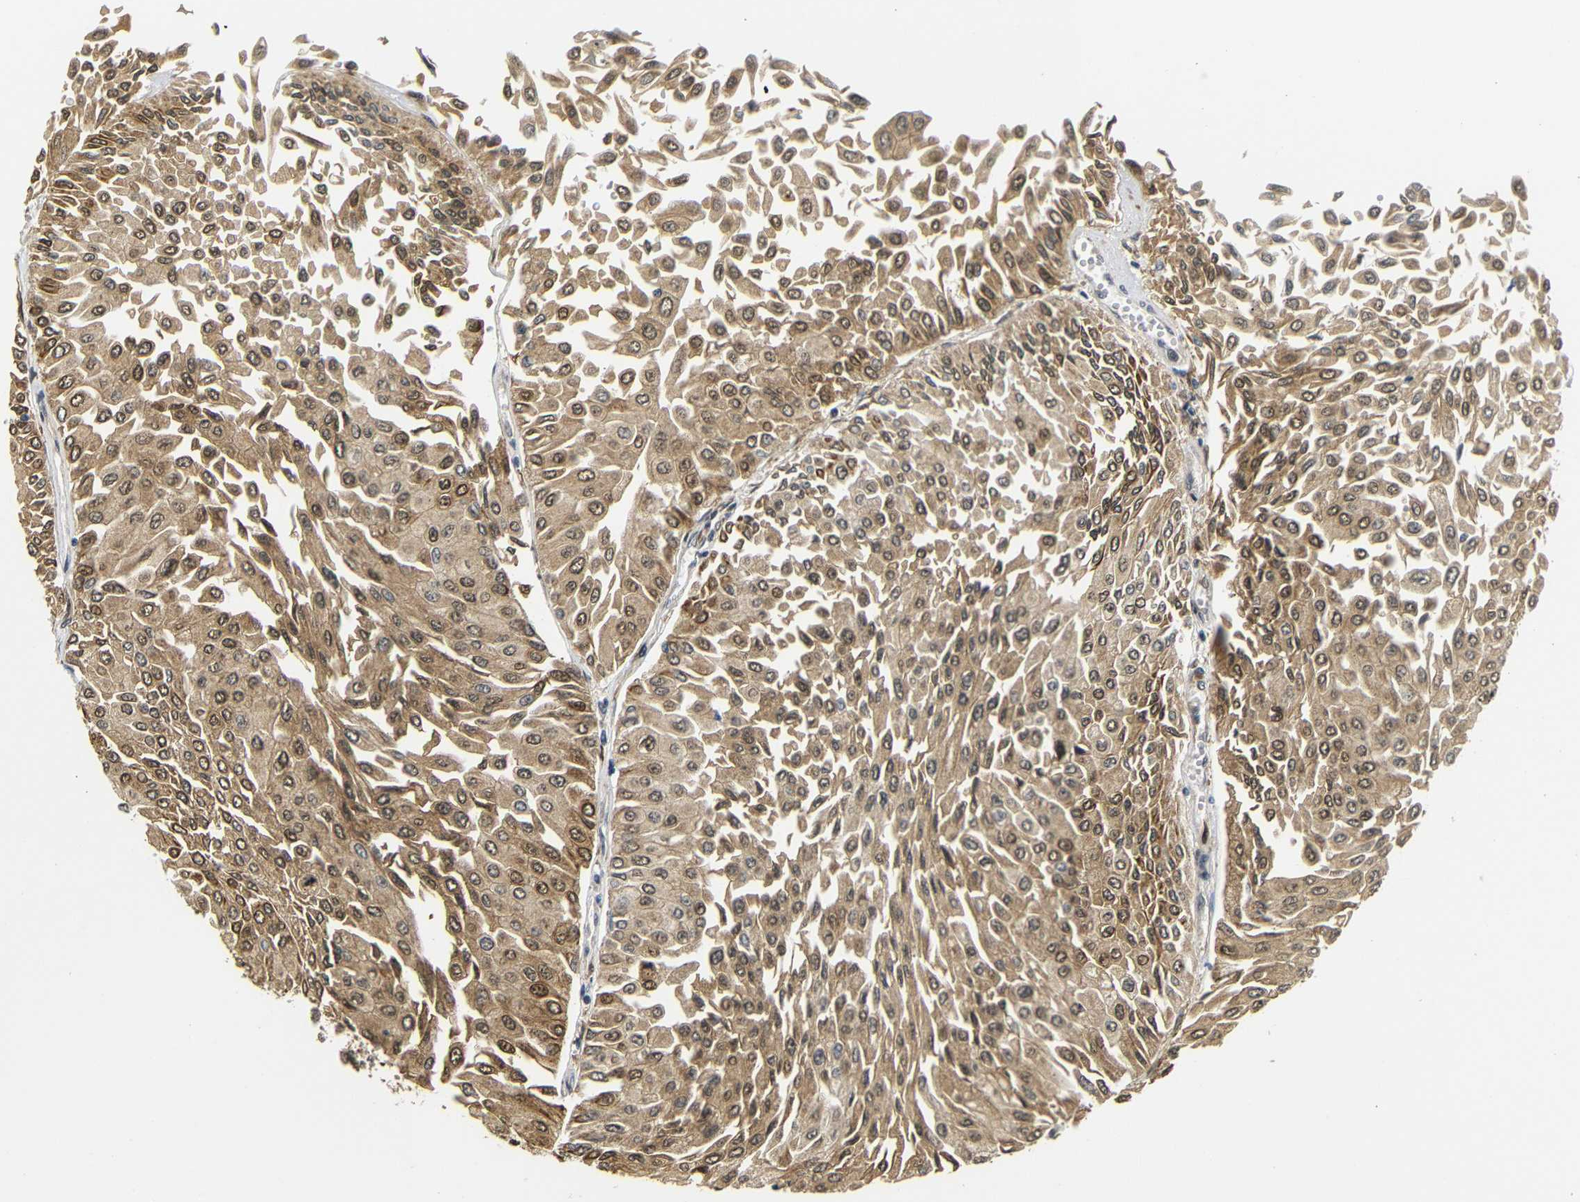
{"staining": {"intensity": "moderate", "quantity": ">75%", "location": "cytoplasmic/membranous,nuclear"}, "tissue": "urothelial cancer", "cell_type": "Tumor cells", "image_type": "cancer", "snomed": [{"axis": "morphology", "description": "Urothelial carcinoma, Low grade"}, {"axis": "topography", "description": "Urinary bladder"}], "caption": "Low-grade urothelial carcinoma was stained to show a protein in brown. There is medium levels of moderate cytoplasmic/membranous and nuclear staining in about >75% of tumor cells. The staining was performed using DAB, with brown indicating positive protein expression. Nuclei are stained blue with hematoxylin.", "gene": "GJA5", "patient": {"sex": "male", "age": 67}}